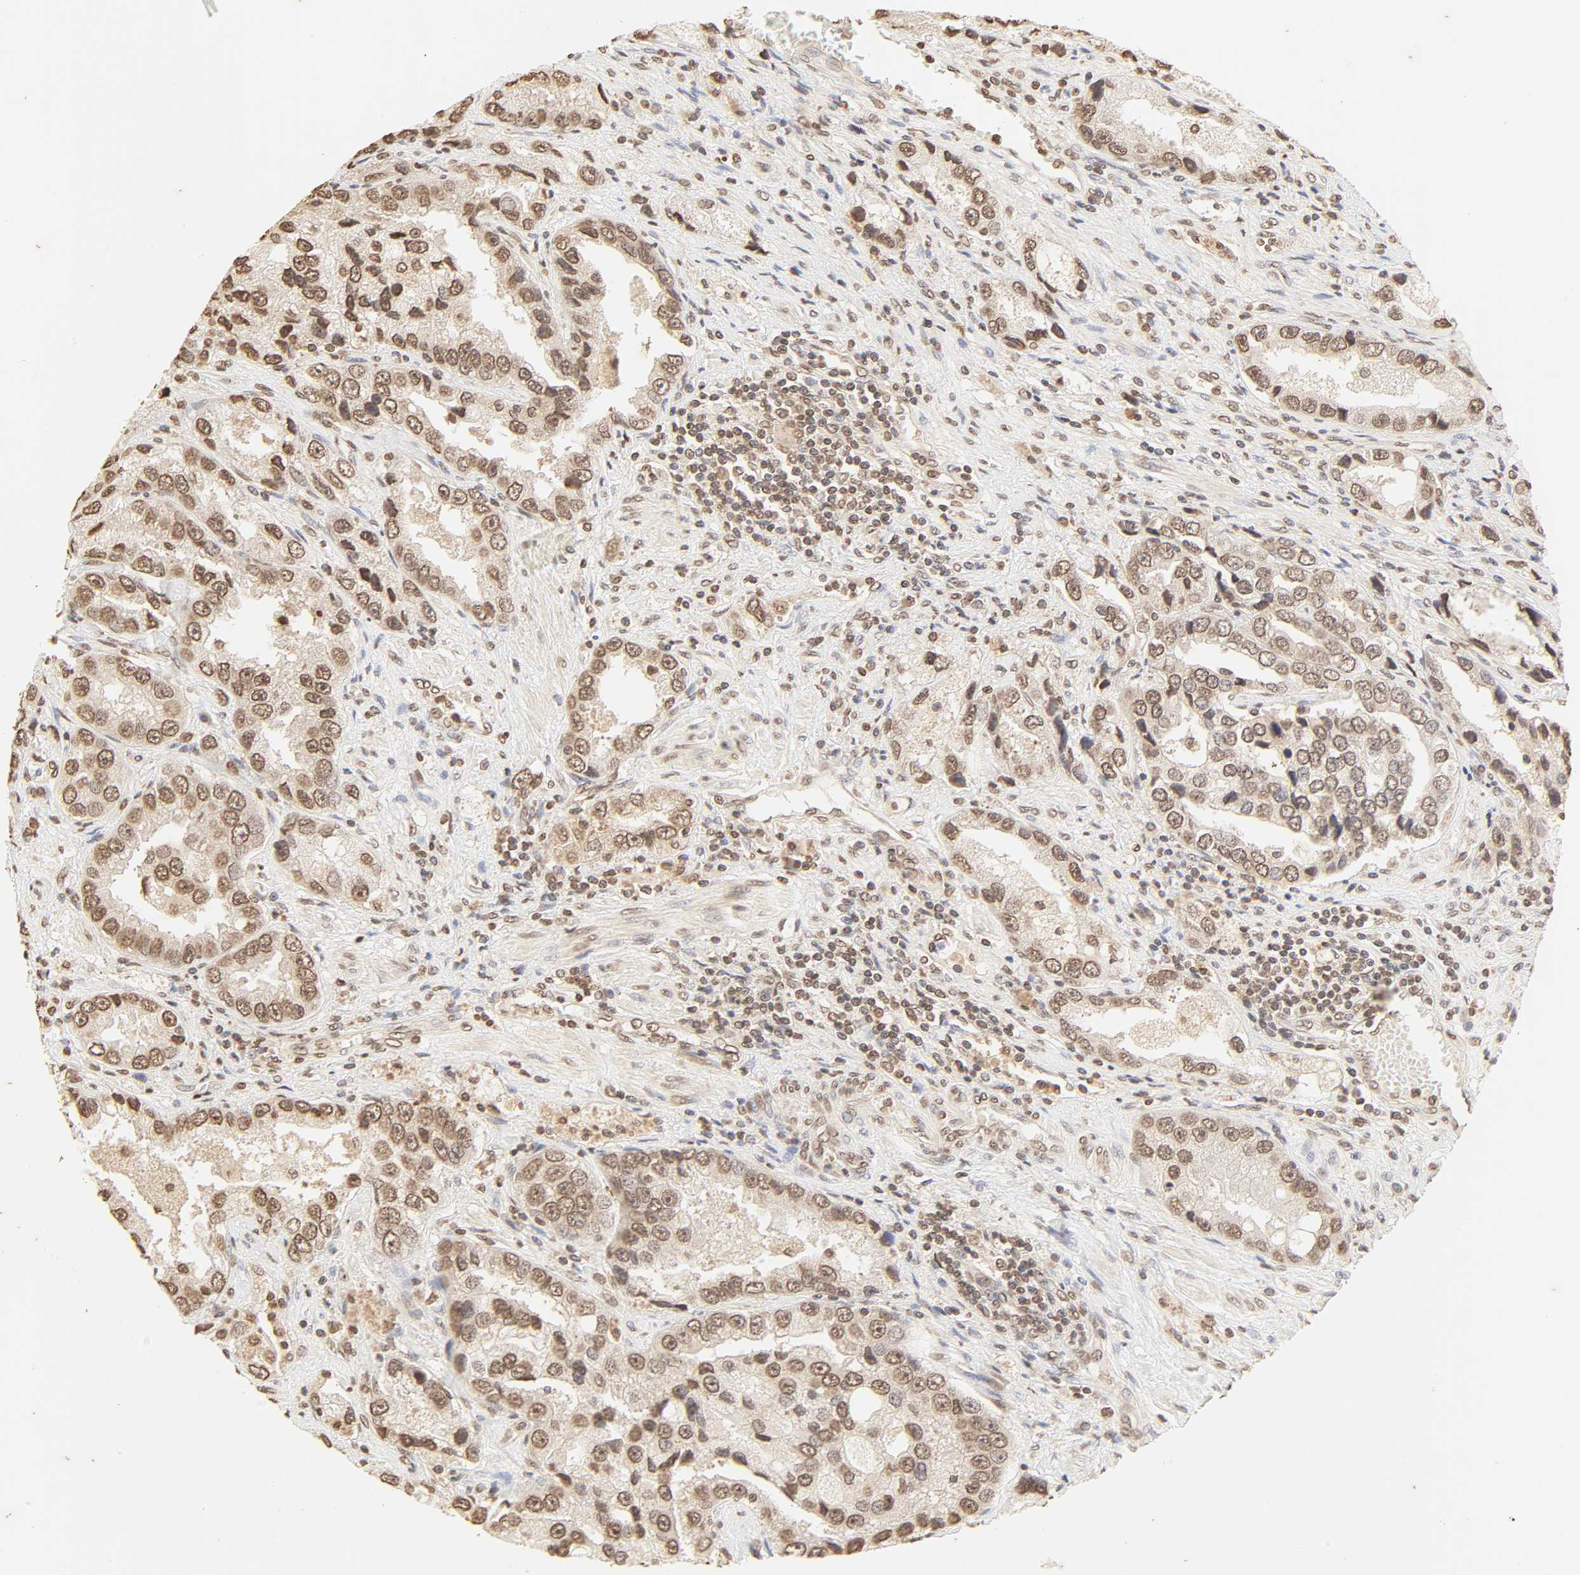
{"staining": {"intensity": "moderate", "quantity": ">75%", "location": "cytoplasmic/membranous,nuclear"}, "tissue": "prostate cancer", "cell_type": "Tumor cells", "image_type": "cancer", "snomed": [{"axis": "morphology", "description": "Adenocarcinoma, High grade"}, {"axis": "topography", "description": "Prostate"}], "caption": "The image shows staining of prostate cancer (high-grade adenocarcinoma), revealing moderate cytoplasmic/membranous and nuclear protein positivity (brown color) within tumor cells.", "gene": "TBL1X", "patient": {"sex": "male", "age": 63}}